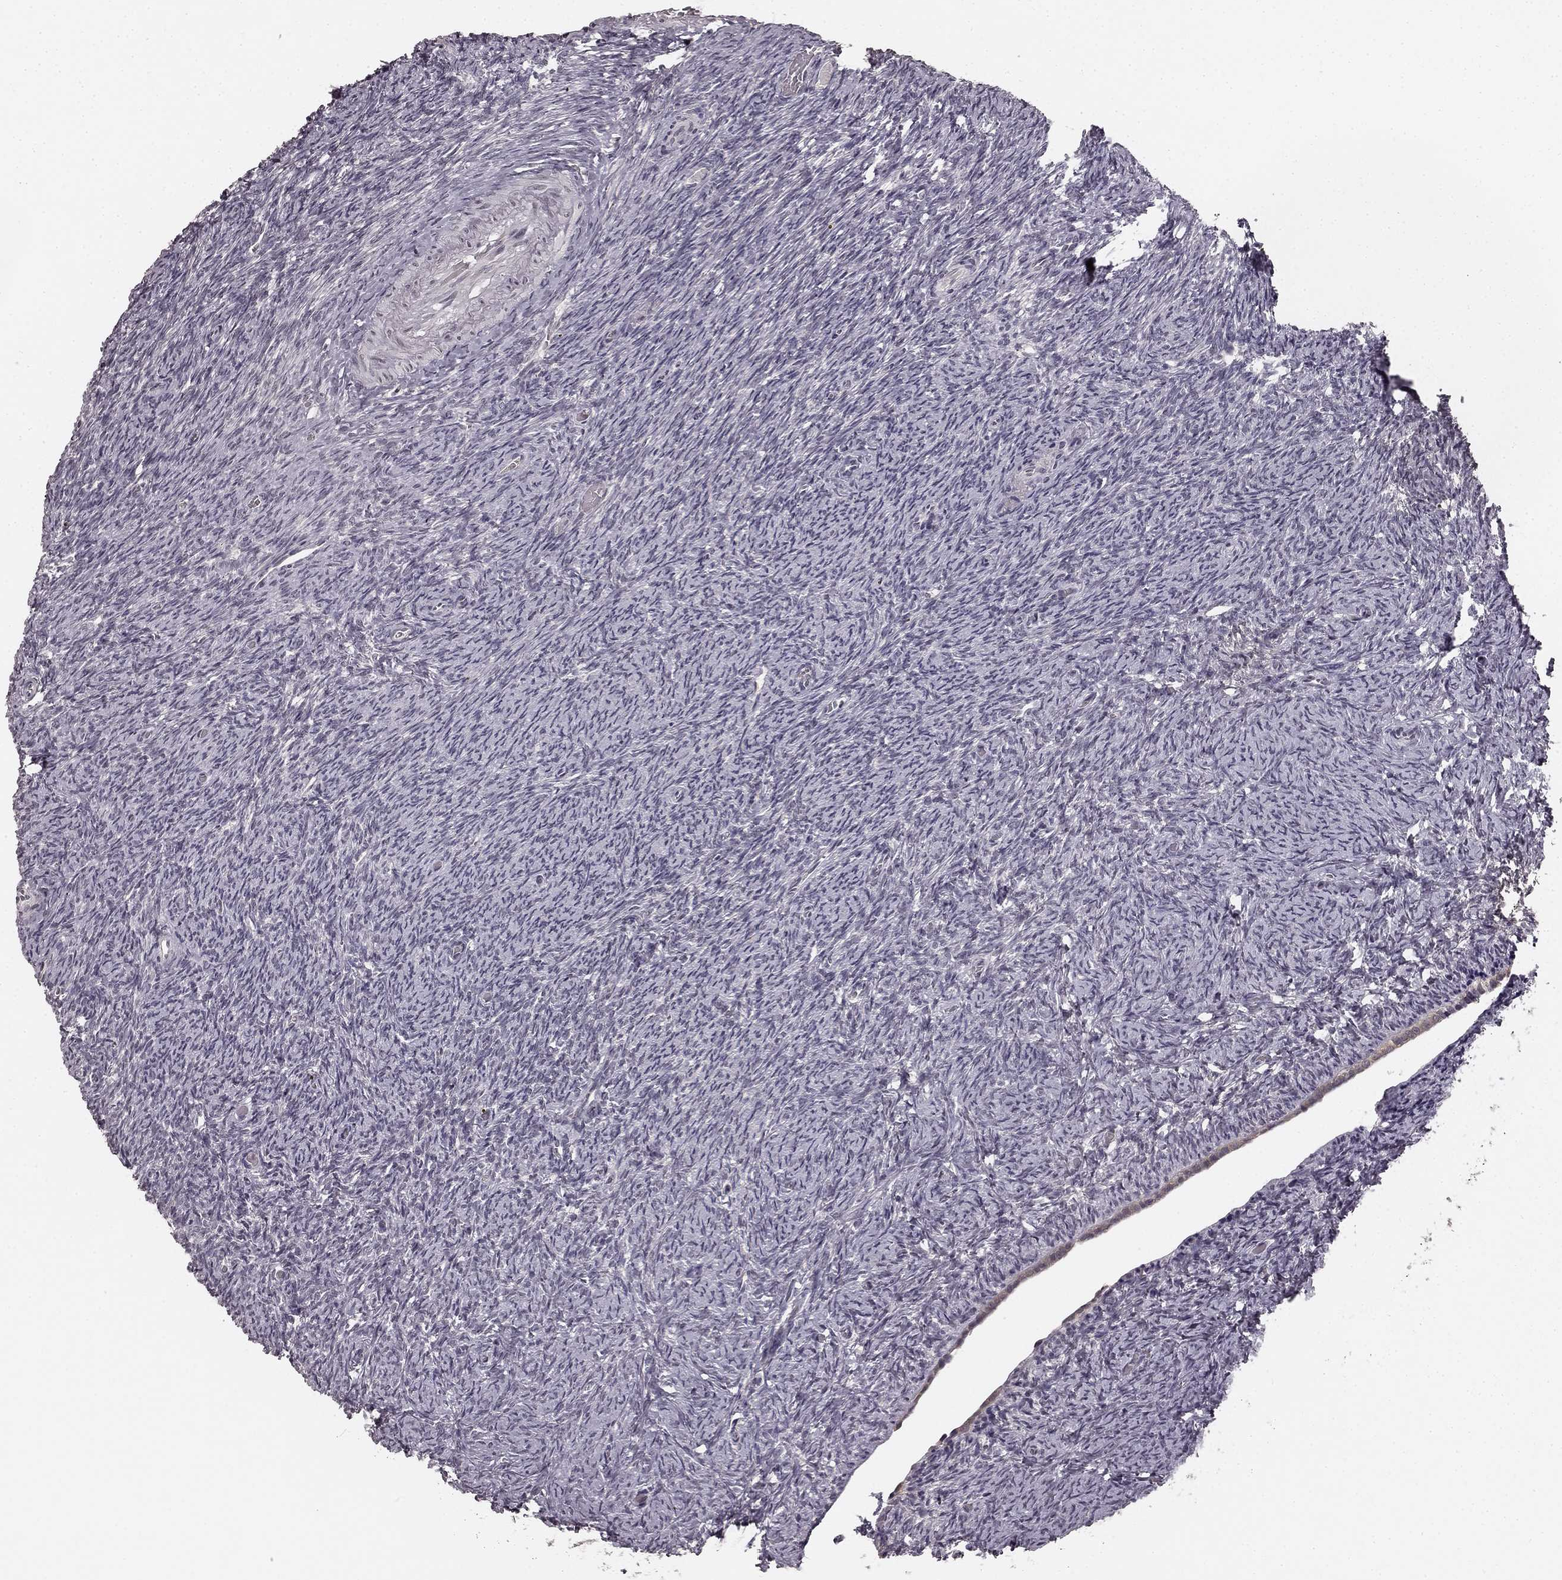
{"staining": {"intensity": "negative", "quantity": "none", "location": "none"}, "tissue": "ovary", "cell_type": "Follicle cells", "image_type": "normal", "snomed": [{"axis": "morphology", "description": "Normal tissue, NOS"}, {"axis": "topography", "description": "Ovary"}], "caption": "The IHC micrograph has no significant staining in follicle cells of ovary.", "gene": "HCN4", "patient": {"sex": "female", "age": 39}}